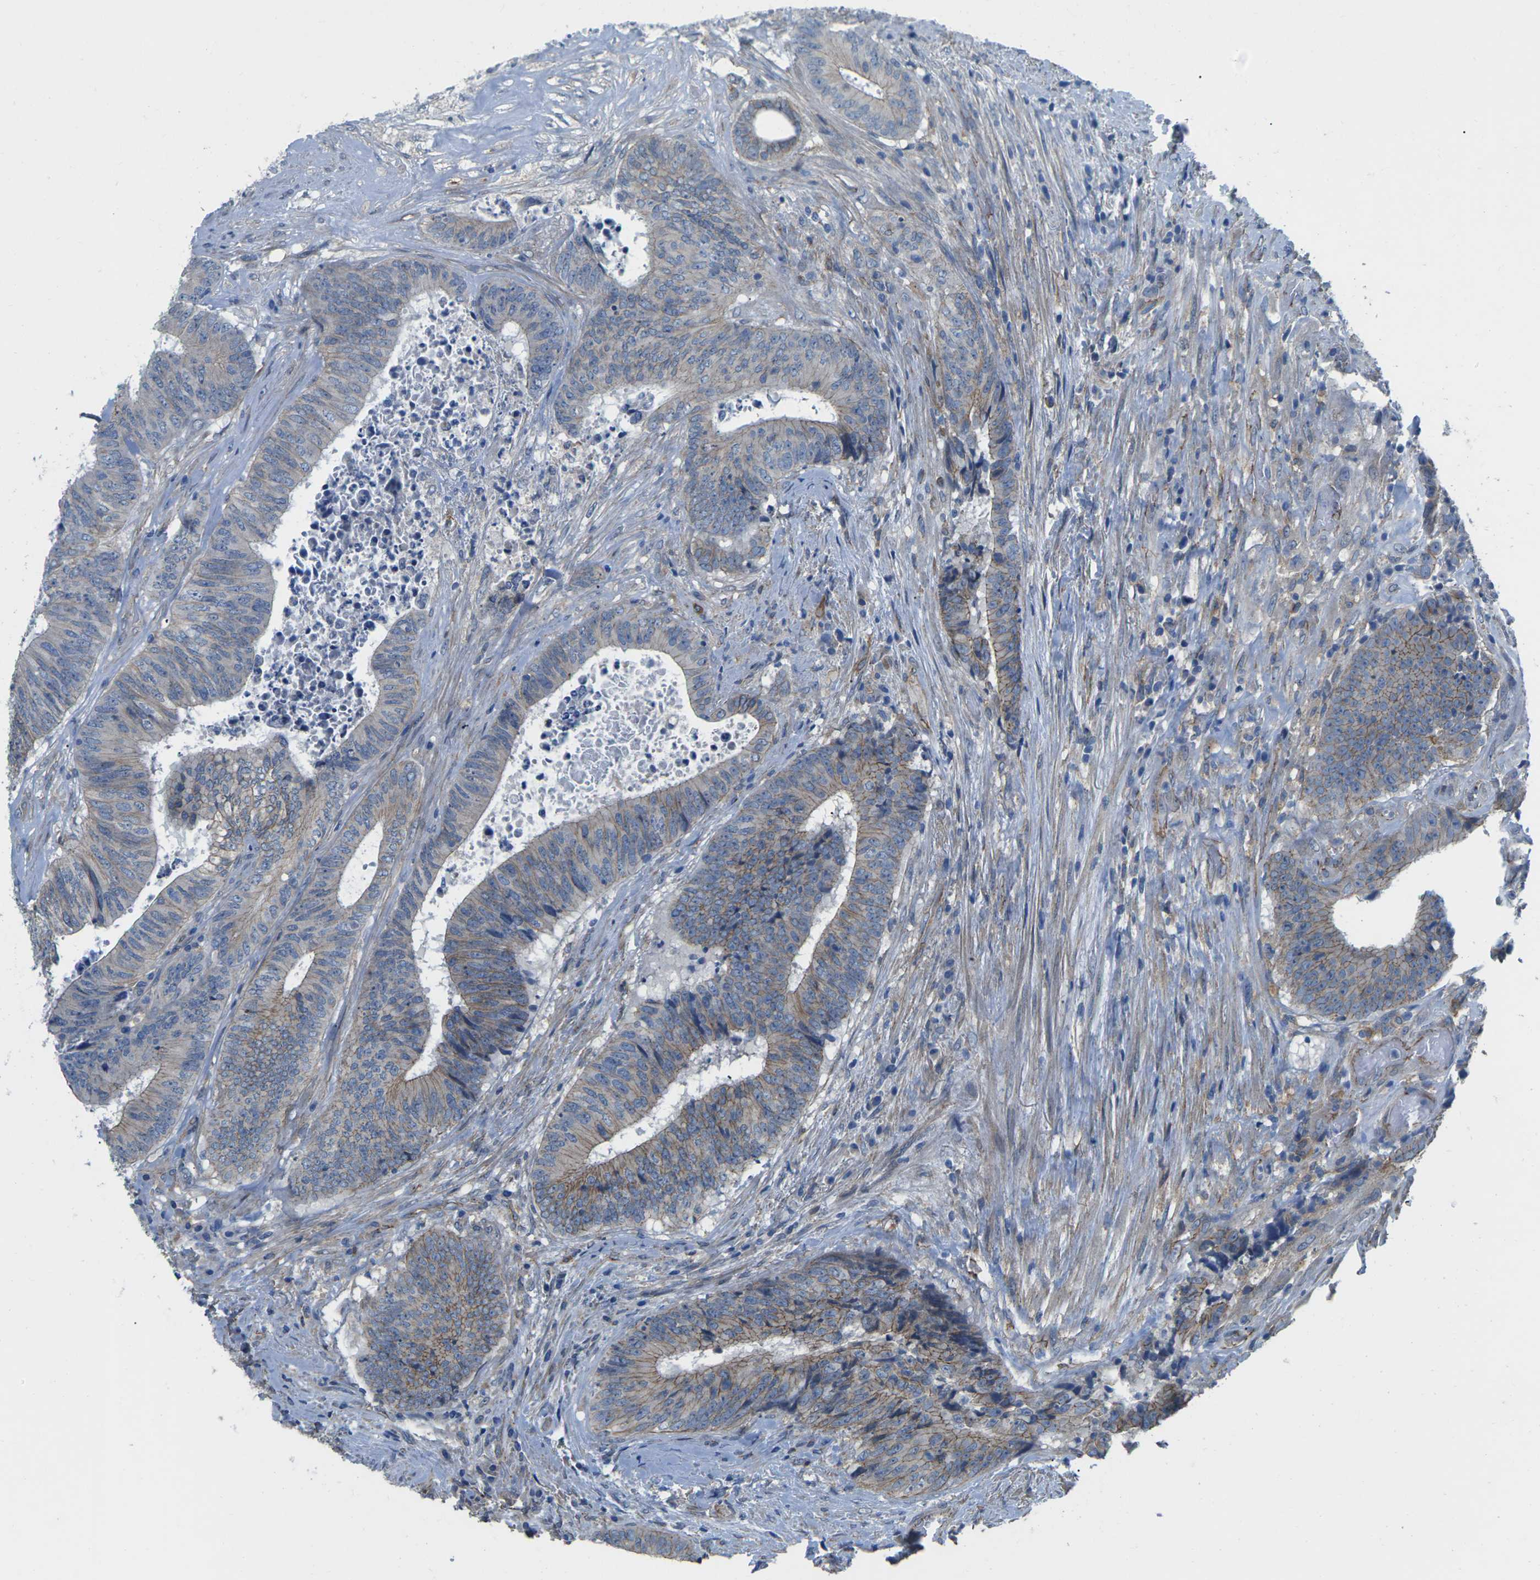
{"staining": {"intensity": "moderate", "quantity": "<25%", "location": "cytoplasmic/membranous"}, "tissue": "colorectal cancer", "cell_type": "Tumor cells", "image_type": "cancer", "snomed": [{"axis": "morphology", "description": "Adenocarcinoma, NOS"}, {"axis": "topography", "description": "Rectum"}], "caption": "Moderate cytoplasmic/membranous staining for a protein is present in about <25% of tumor cells of adenocarcinoma (colorectal) using immunohistochemistry (IHC).", "gene": "CTNND1", "patient": {"sex": "male", "age": 72}}